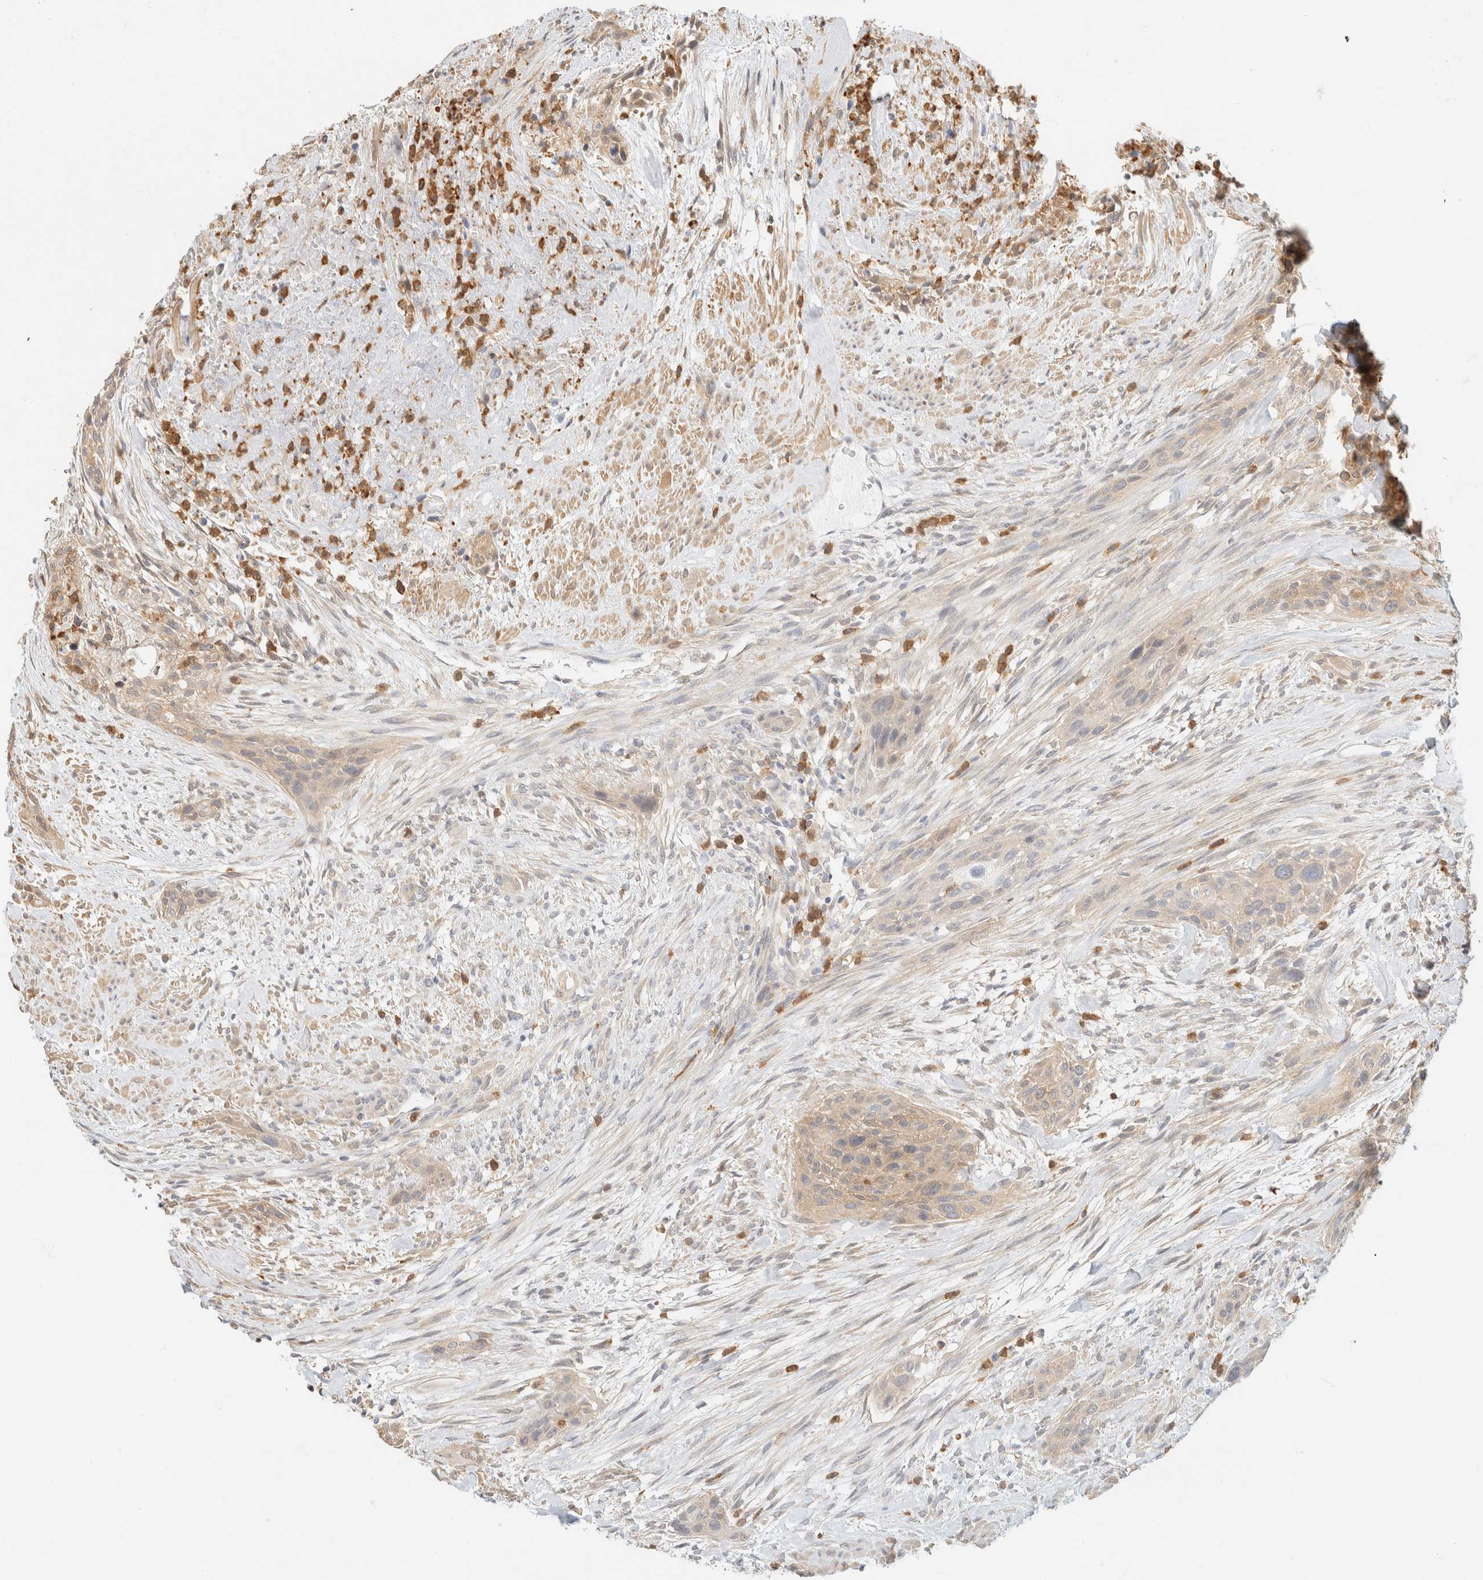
{"staining": {"intensity": "weak", "quantity": "25%-75%", "location": "cytoplasmic/membranous"}, "tissue": "urothelial cancer", "cell_type": "Tumor cells", "image_type": "cancer", "snomed": [{"axis": "morphology", "description": "Urothelial carcinoma, High grade"}, {"axis": "topography", "description": "Urinary bladder"}], "caption": "The image displays immunohistochemical staining of urothelial carcinoma (high-grade). There is weak cytoplasmic/membranous positivity is appreciated in approximately 25%-75% of tumor cells.", "gene": "GPI", "patient": {"sex": "male", "age": 35}}